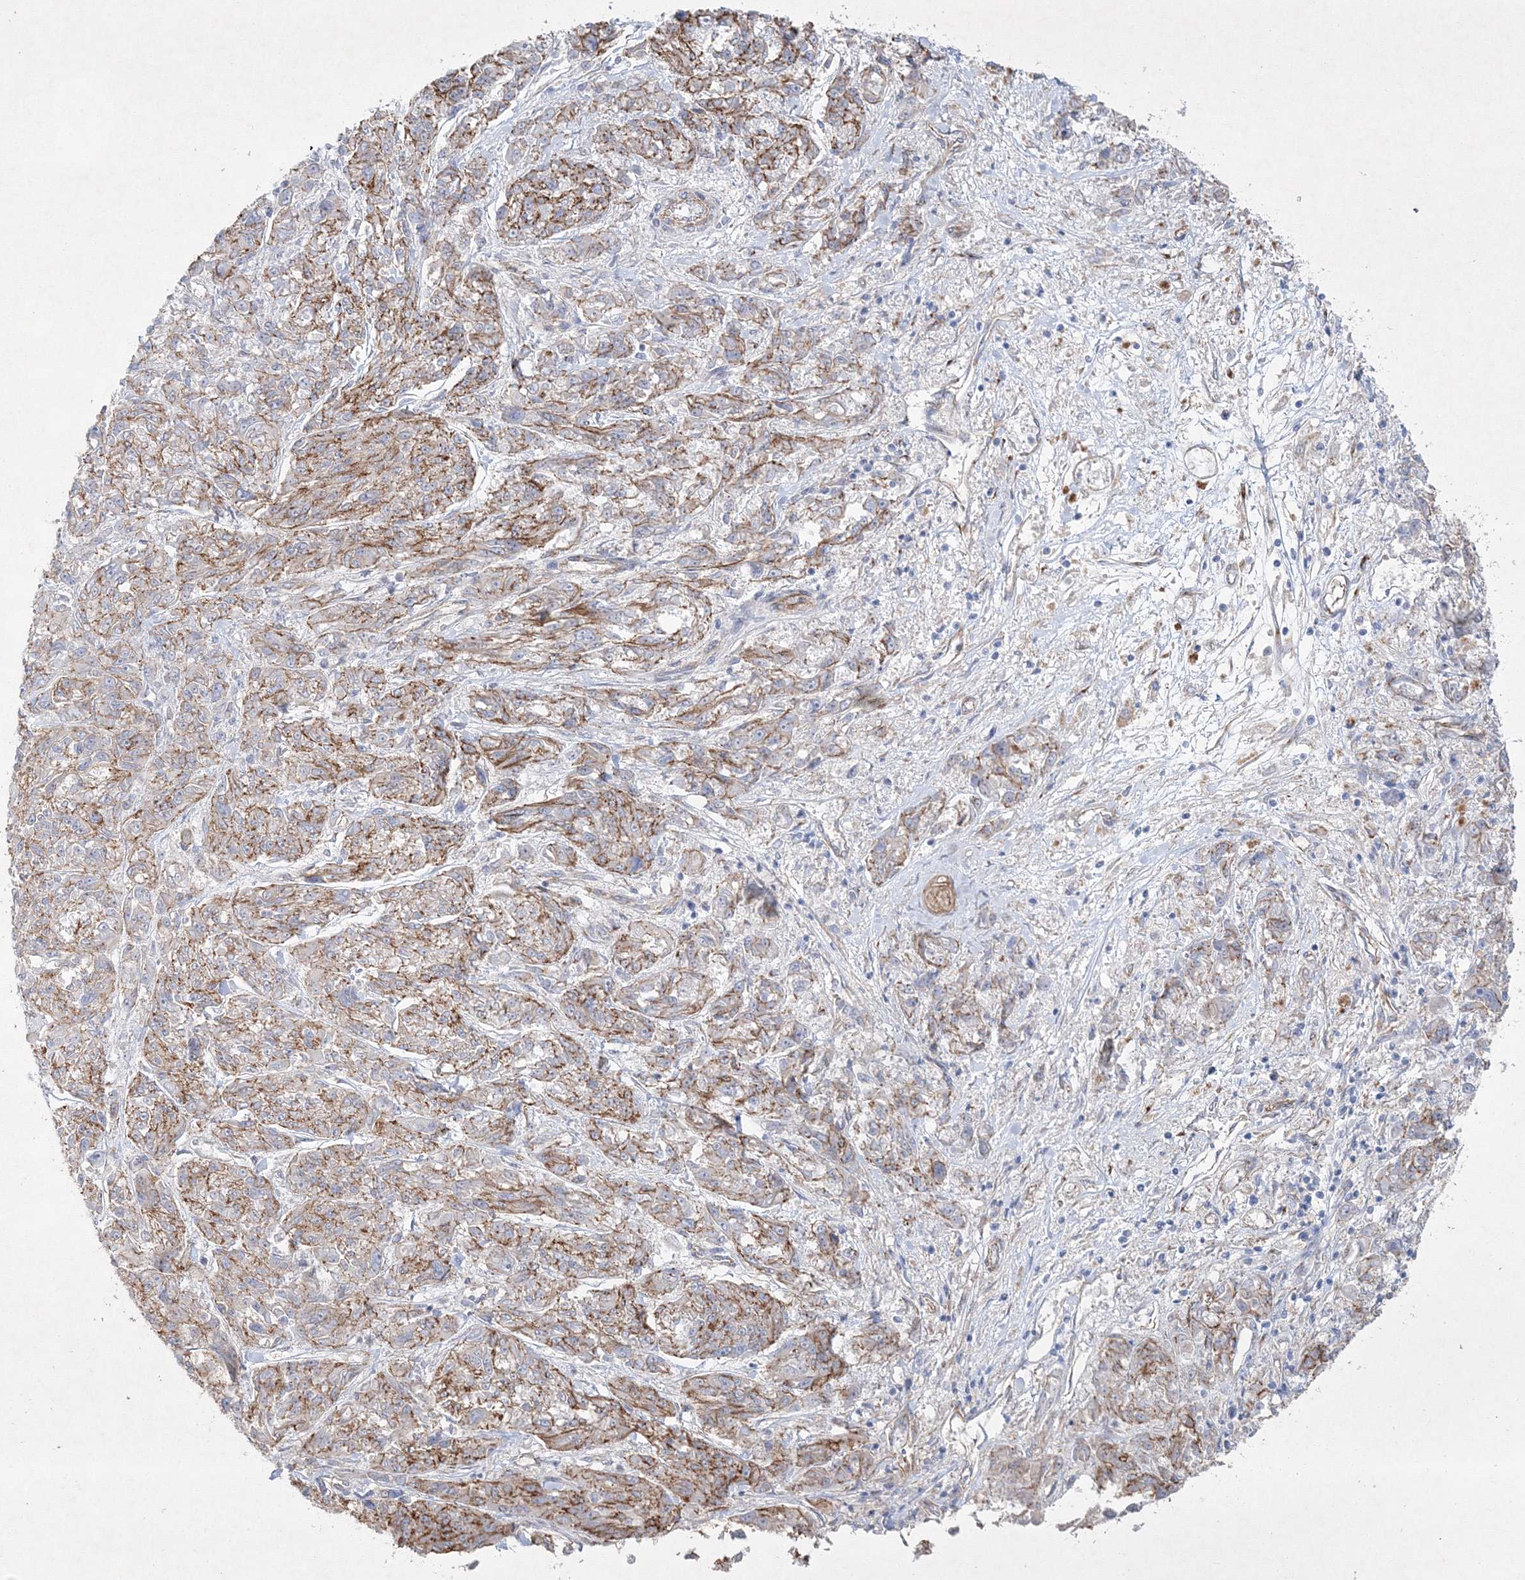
{"staining": {"intensity": "moderate", "quantity": ">75%", "location": "cytoplasmic/membranous"}, "tissue": "melanoma", "cell_type": "Tumor cells", "image_type": "cancer", "snomed": [{"axis": "morphology", "description": "Malignant melanoma, NOS"}, {"axis": "topography", "description": "Skin"}], "caption": "Immunohistochemical staining of human malignant melanoma reveals moderate cytoplasmic/membranous protein staining in about >75% of tumor cells.", "gene": "NAA40", "patient": {"sex": "male", "age": 53}}